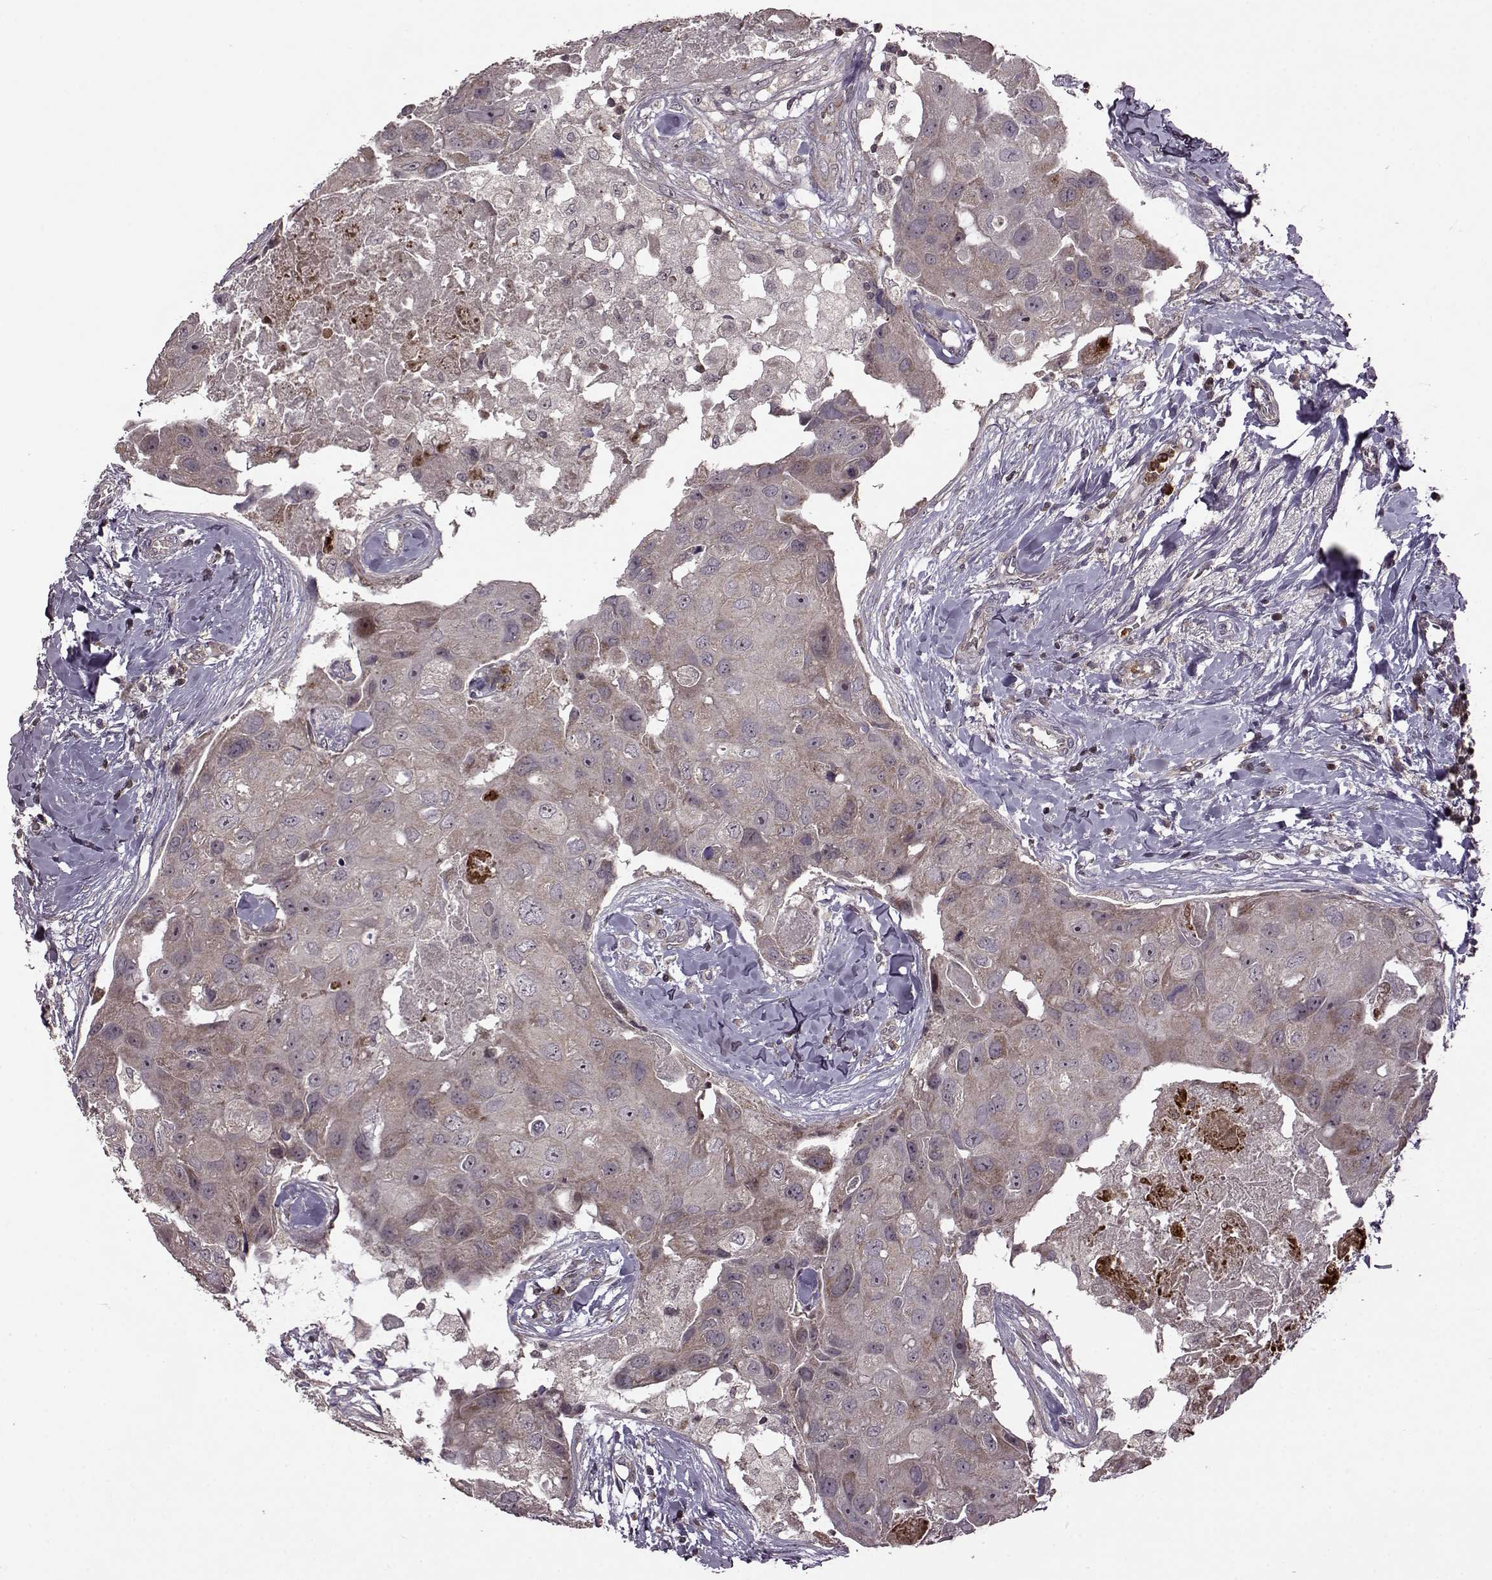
{"staining": {"intensity": "weak", "quantity": "25%-75%", "location": "cytoplasmic/membranous"}, "tissue": "breast cancer", "cell_type": "Tumor cells", "image_type": "cancer", "snomed": [{"axis": "morphology", "description": "Duct carcinoma"}, {"axis": "topography", "description": "Breast"}], "caption": "DAB immunohistochemical staining of breast cancer shows weak cytoplasmic/membranous protein positivity in approximately 25%-75% of tumor cells.", "gene": "TRMU", "patient": {"sex": "female", "age": 43}}